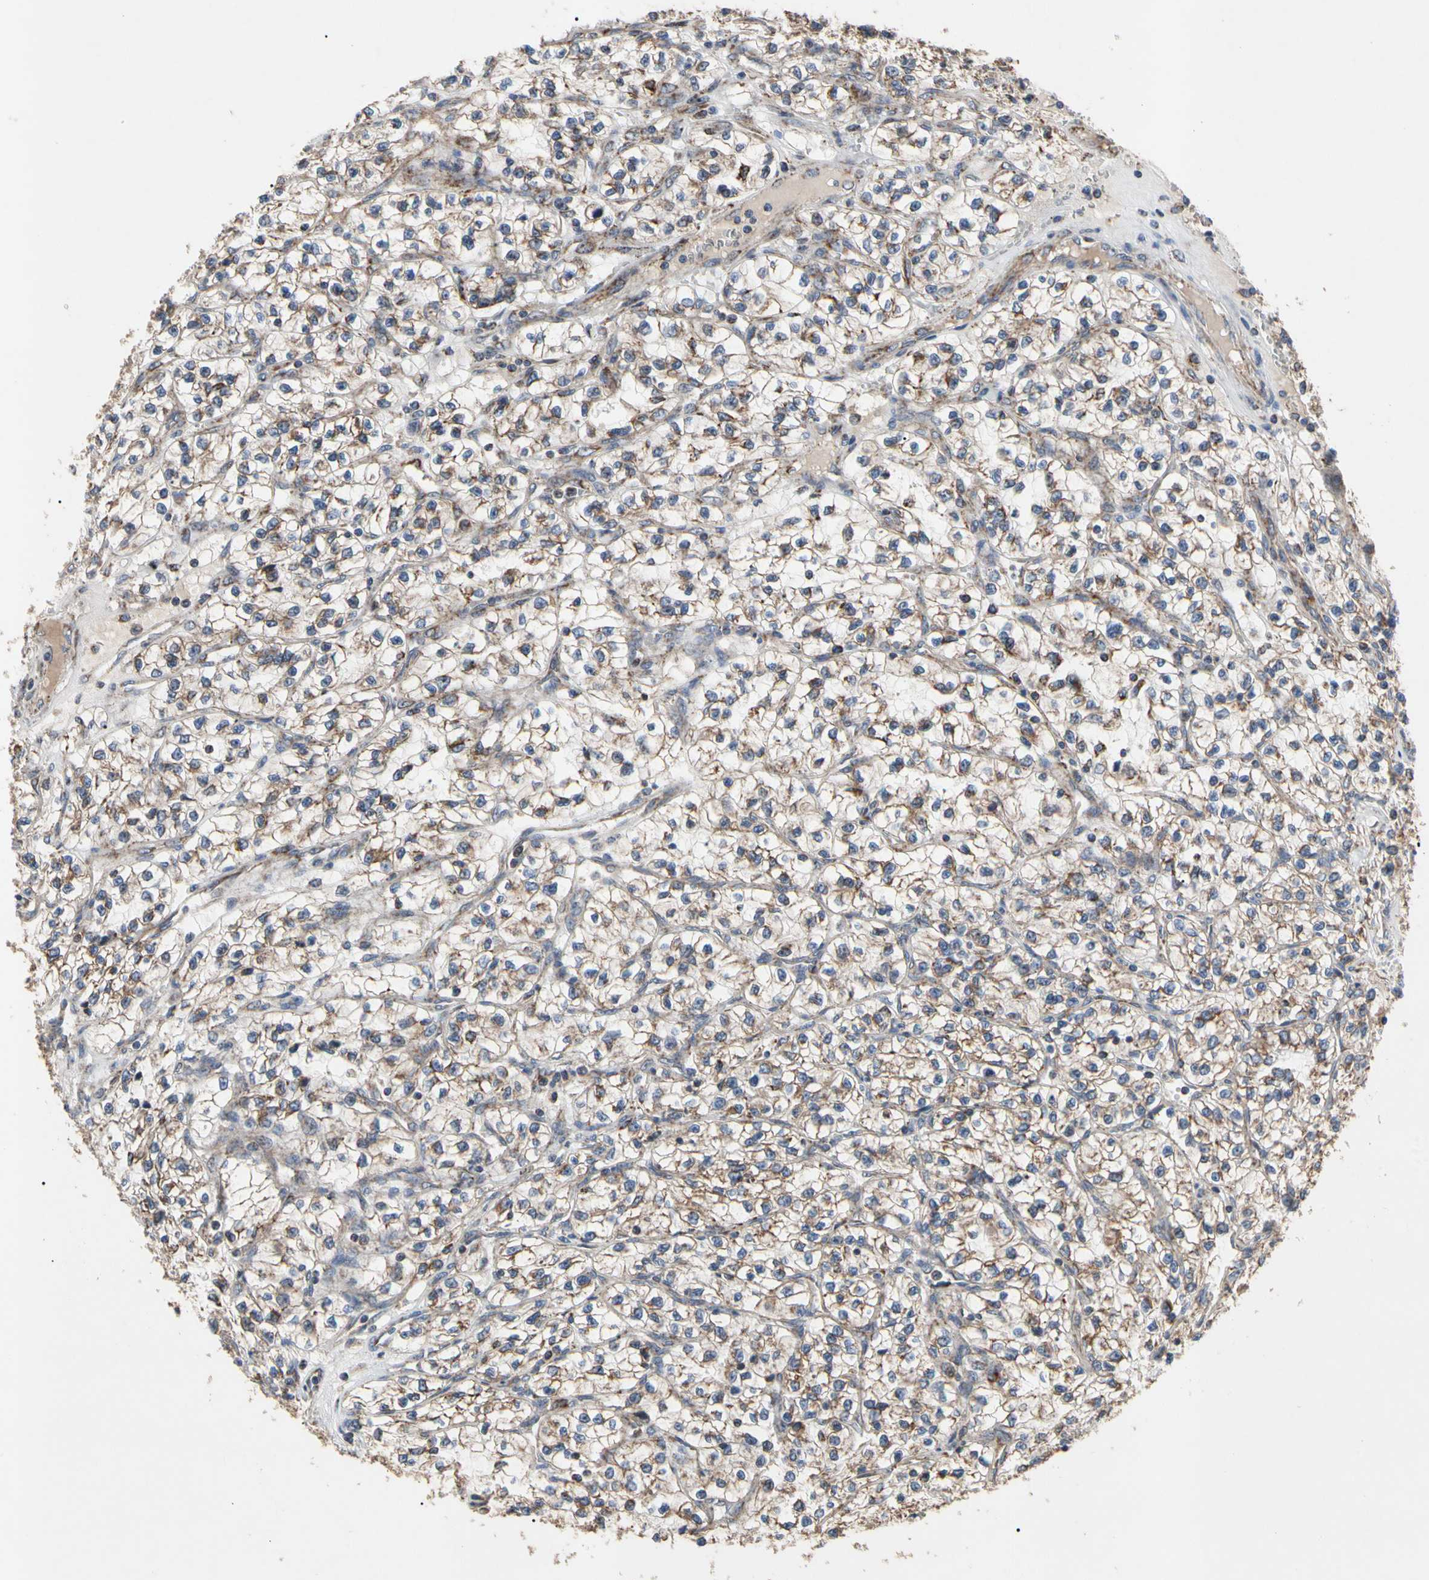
{"staining": {"intensity": "moderate", "quantity": ">75%", "location": "cytoplasmic/membranous"}, "tissue": "renal cancer", "cell_type": "Tumor cells", "image_type": "cancer", "snomed": [{"axis": "morphology", "description": "Adenocarcinoma, NOS"}, {"axis": "topography", "description": "Kidney"}], "caption": "An image of renal adenocarcinoma stained for a protein reveals moderate cytoplasmic/membranous brown staining in tumor cells.", "gene": "GPD2", "patient": {"sex": "female", "age": 57}}